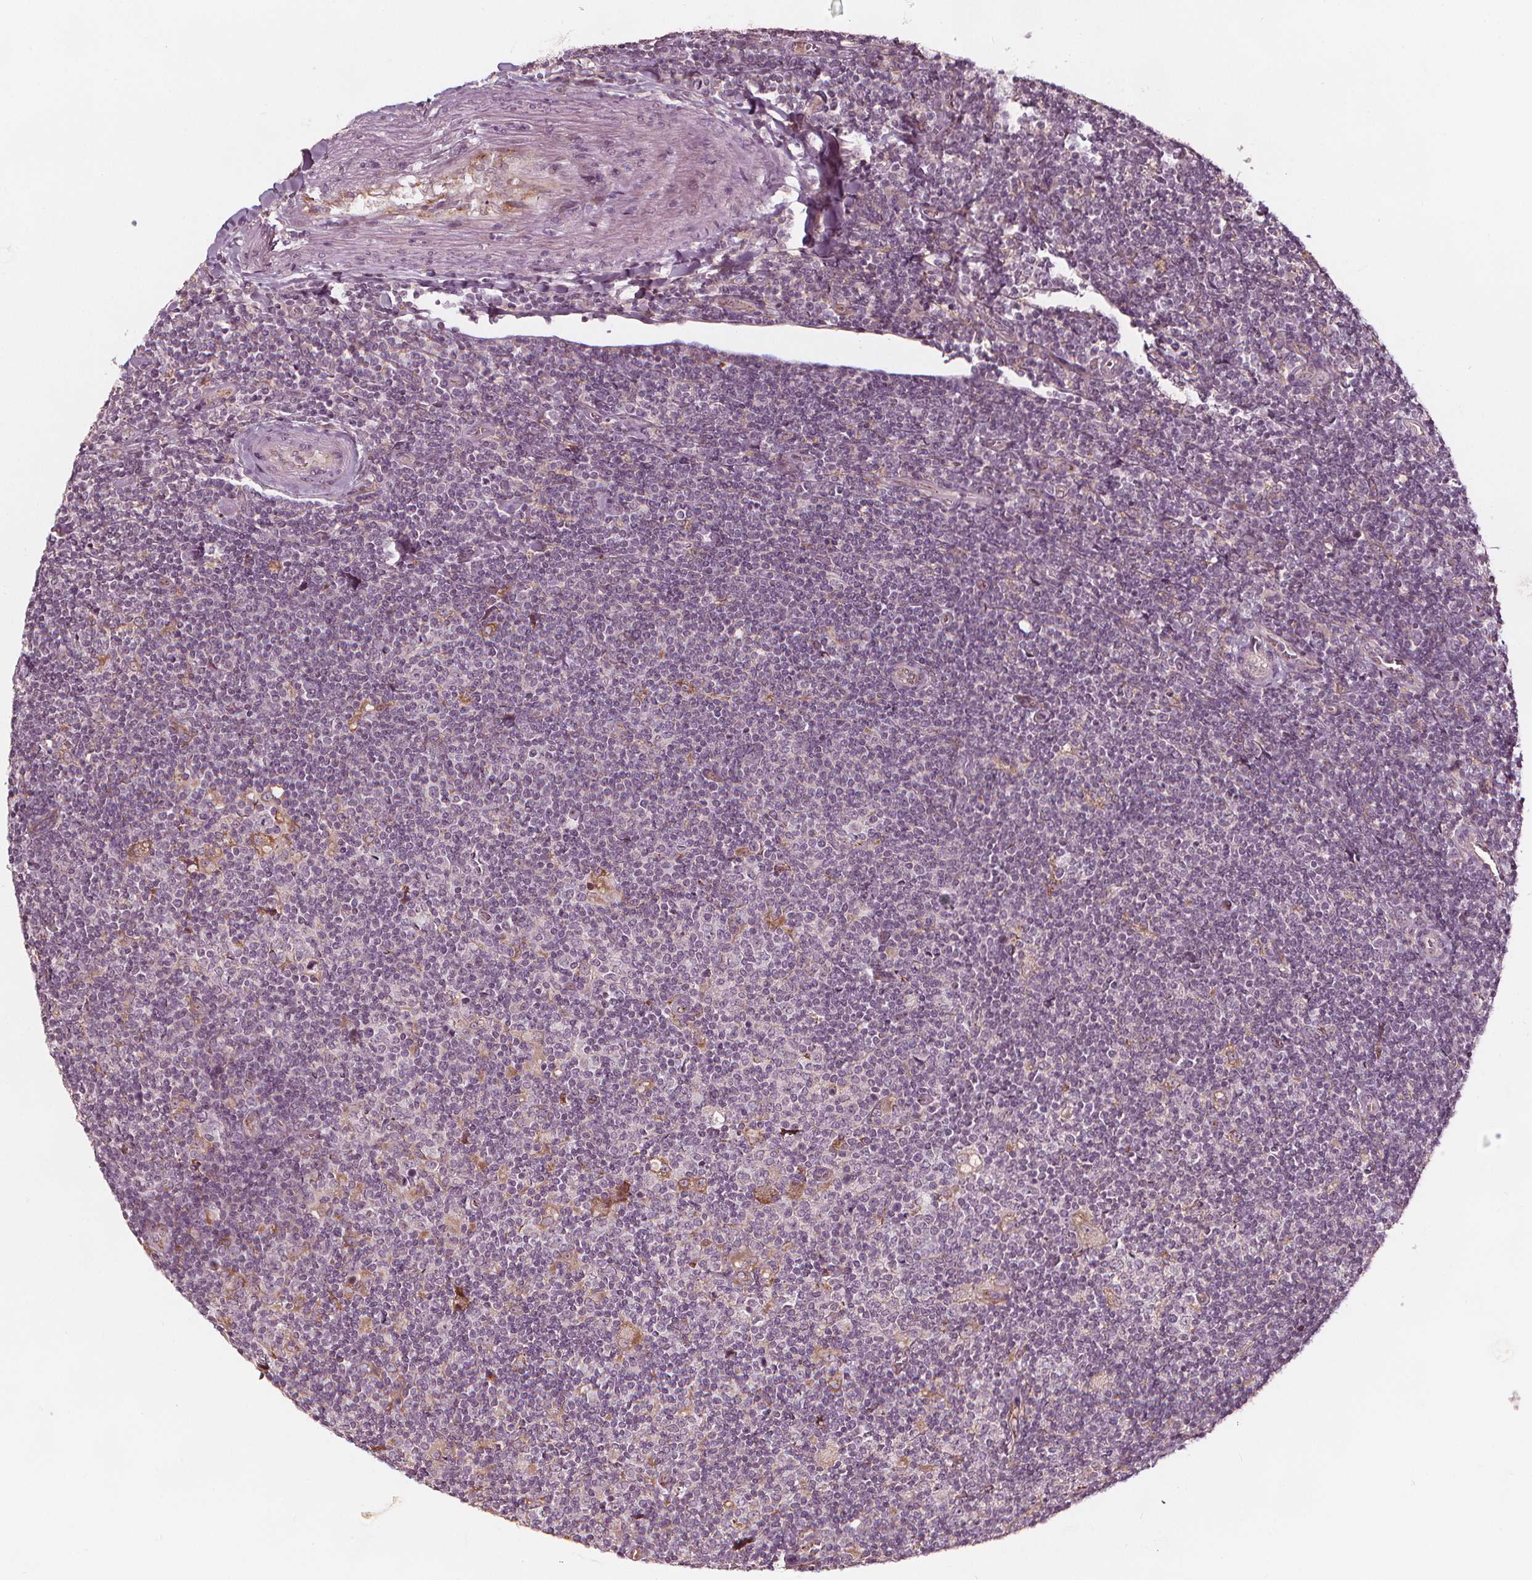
{"staining": {"intensity": "moderate", "quantity": "<25%", "location": "cytoplasmic/membranous"}, "tissue": "lymphoma", "cell_type": "Tumor cells", "image_type": "cancer", "snomed": [{"axis": "morphology", "description": "Hodgkin's disease, NOS"}, {"axis": "topography", "description": "Lymph node"}], "caption": "IHC micrograph of neoplastic tissue: lymphoma stained using IHC reveals low levels of moderate protein expression localized specifically in the cytoplasmic/membranous of tumor cells, appearing as a cytoplasmic/membranous brown color.", "gene": "NPC1L1", "patient": {"sex": "male", "age": 40}}